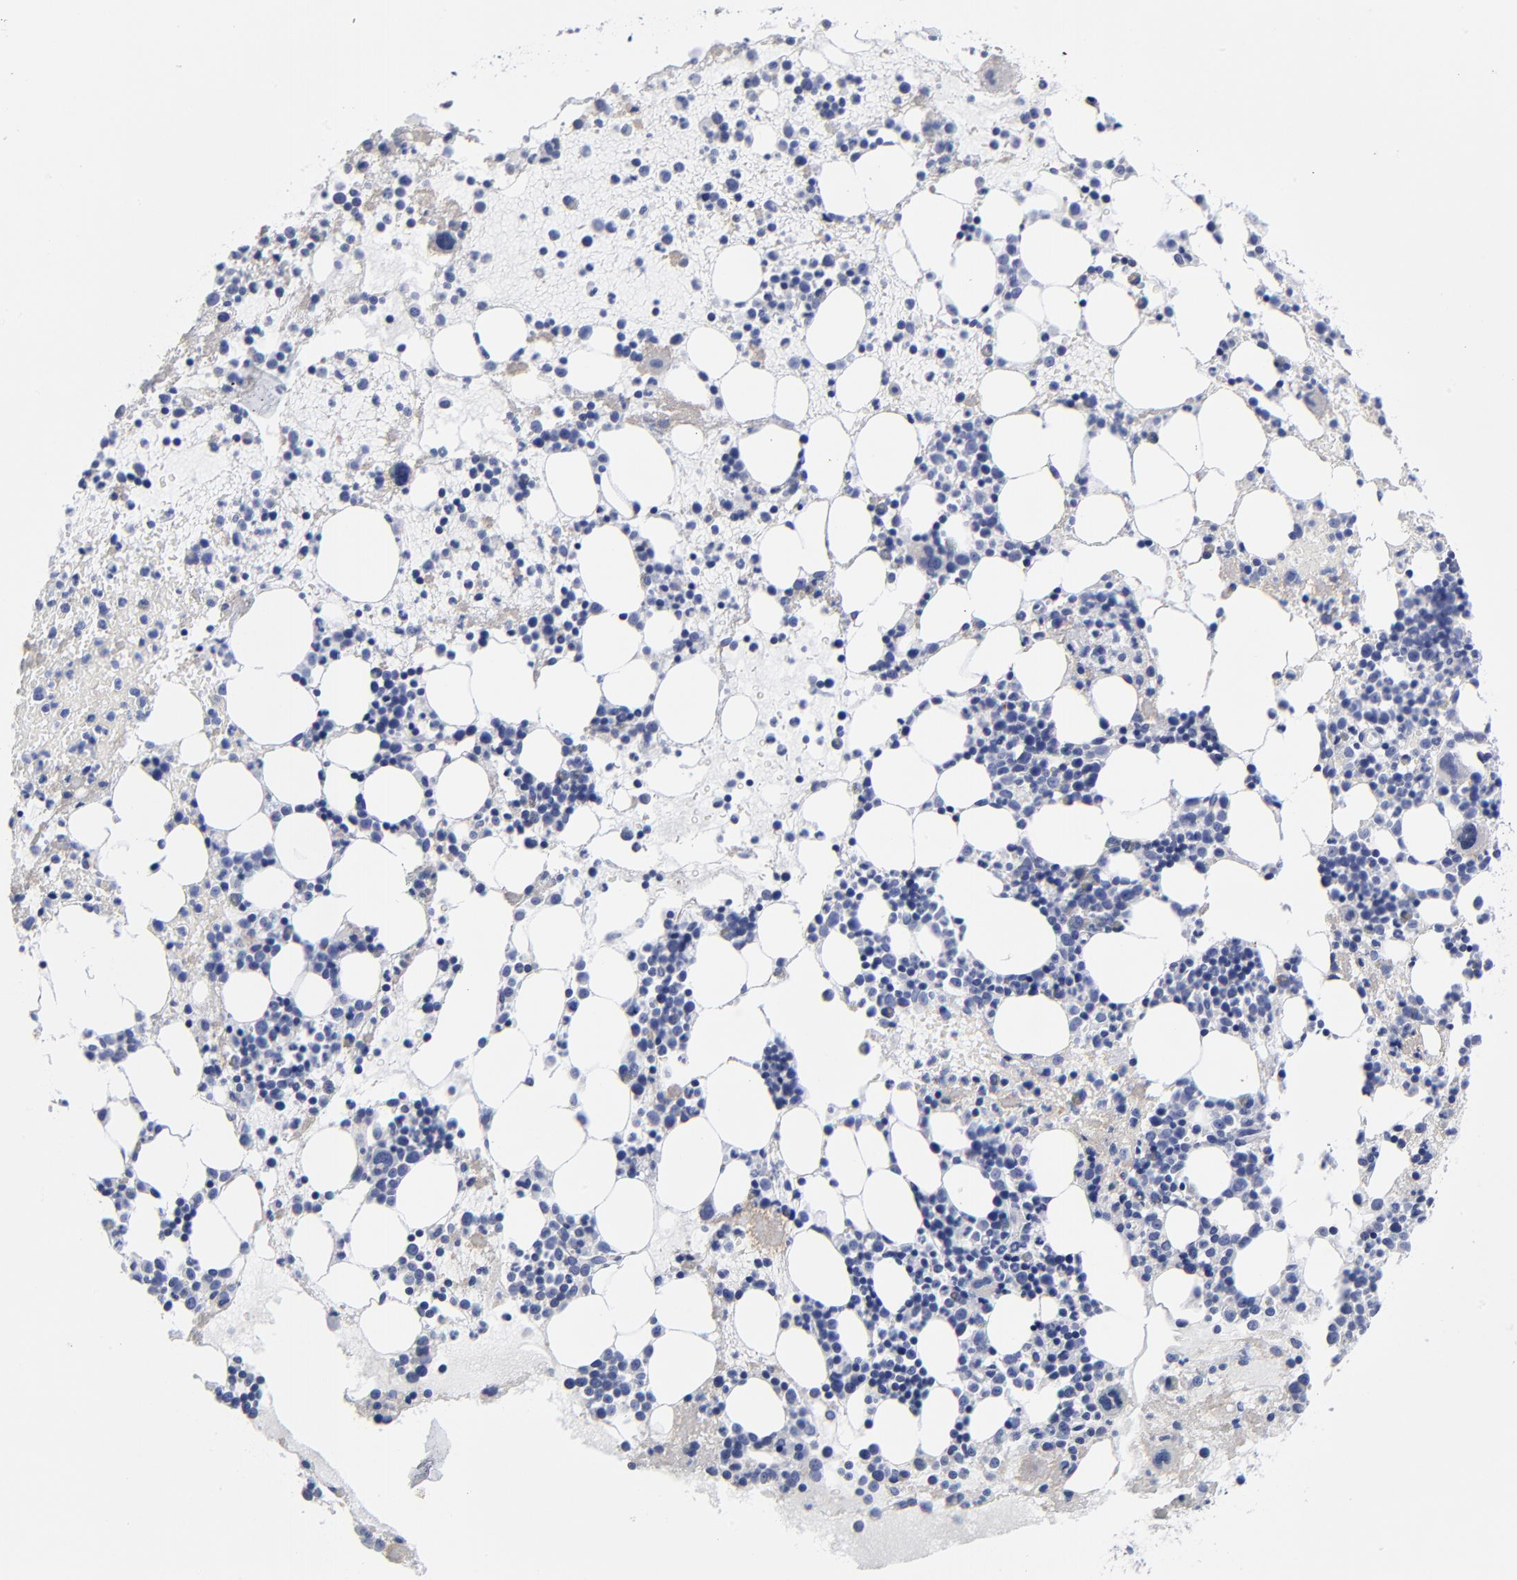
{"staining": {"intensity": "negative", "quantity": "none", "location": "none"}, "tissue": "bone marrow", "cell_type": "Hematopoietic cells", "image_type": "normal", "snomed": [{"axis": "morphology", "description": "Normal tissue, NOS"}, {"axis": "topography", "description": "Bone marrow"}], "caption": "Immunohistochemistry micrograph of unremarkable bone marrow: human bone marrow stained with DAB (3,3'-diaminobenzidine) reveals no significant protein staining in hematopoietic cells.", "gene": "PTP4A1", "patient": {"sex": "male", "age": 15}}